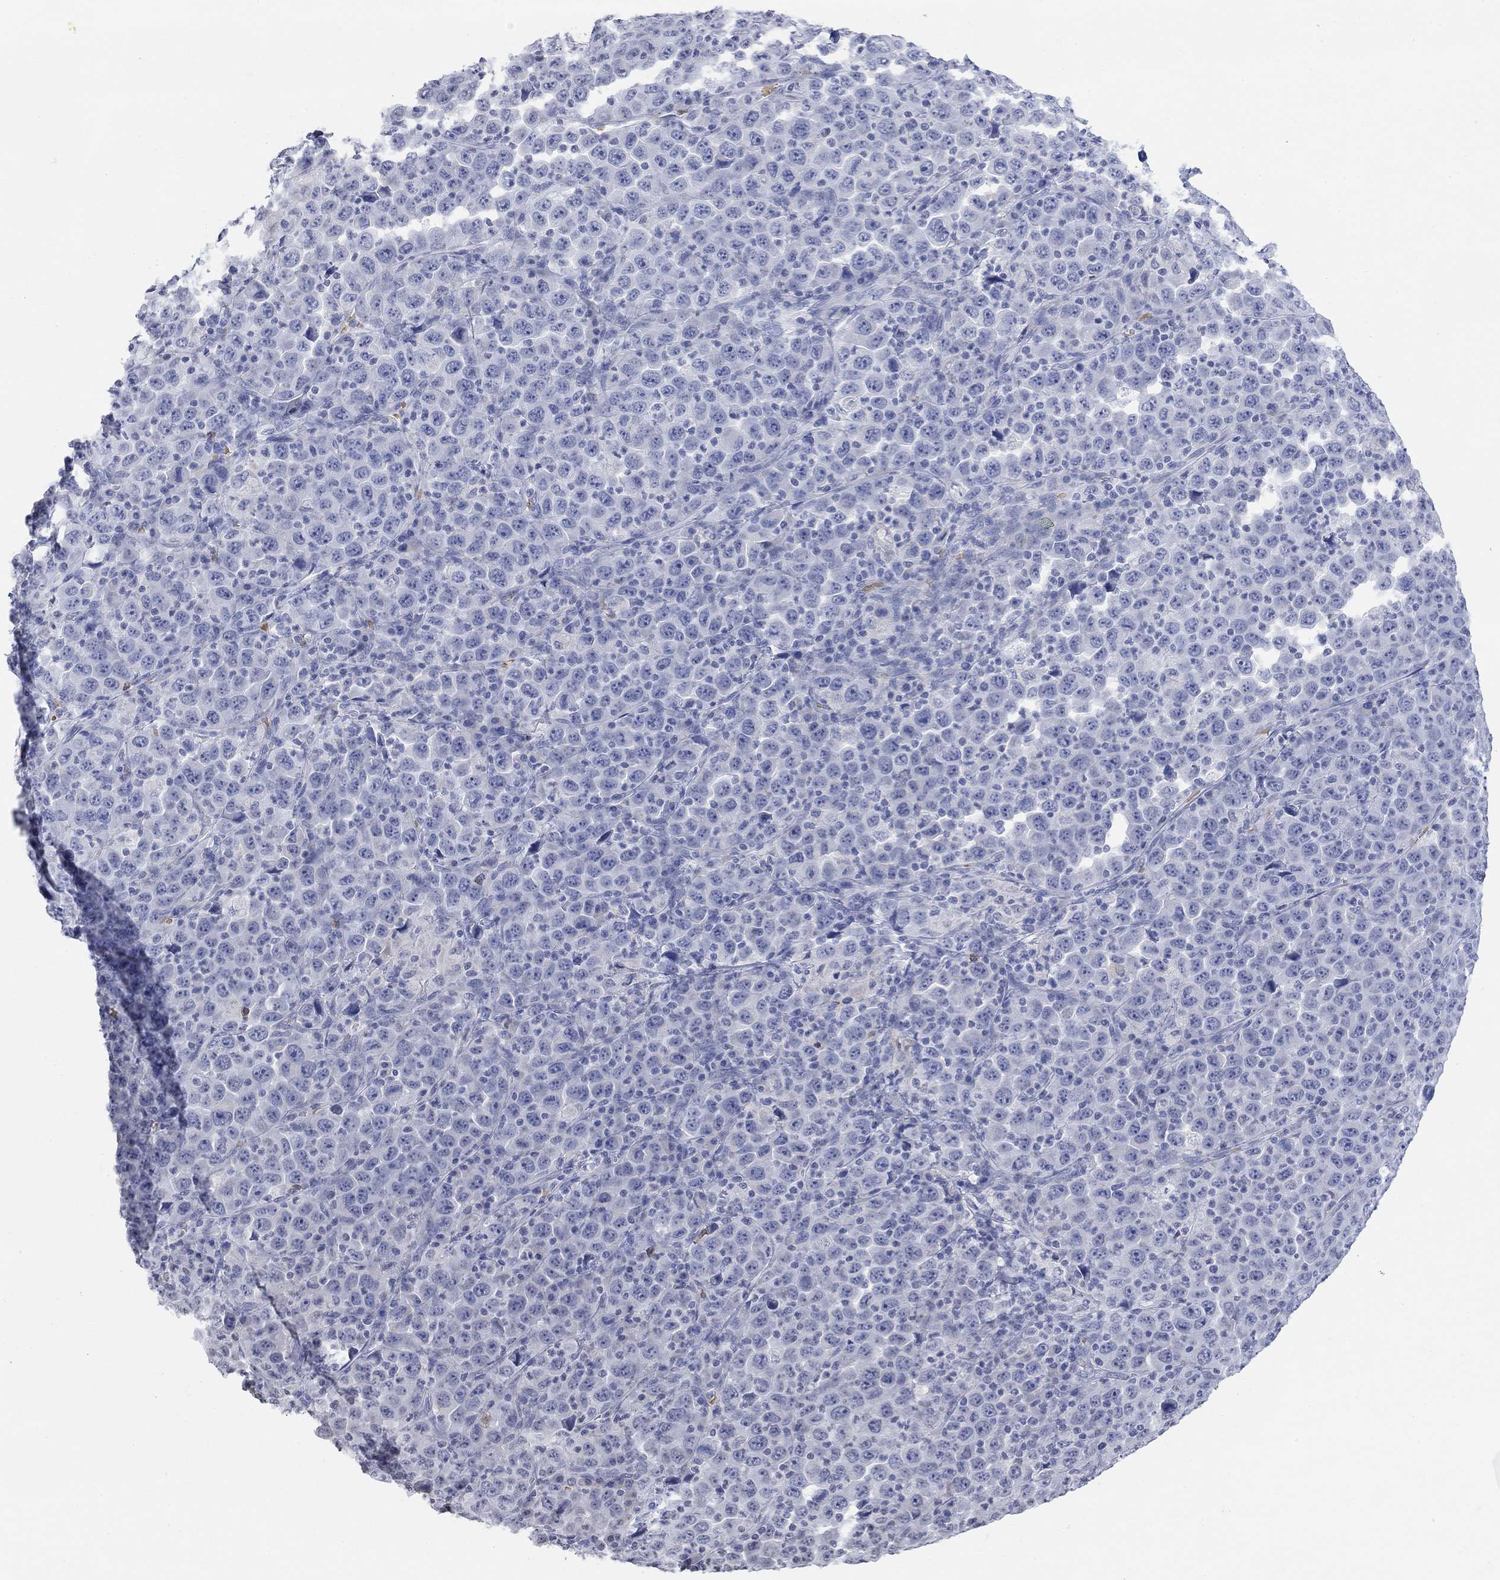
{"staining": {"intensity": "negative", "quantity": "none", "location": "none"}, "tissue": "stomach cancer", "cell_type": "Tumor cells", "image_type": "cancer", "snomed": [{"axis": "morphology", "description": "Normal tissue, NOS"}, {"axis": "morphology", "description": "Adenocarcinoma, NOS"}, {"axis": "topography", "description": "Stomach, upper"}, {"axis": "topography", "description": "Stomach"}], "caption": "Histopathology image shows no significant protein staining in tumor cells of stomach cancer. Nuclei are stained in blue.", "gene": "TMEM255A", "patient": {"sex": "male", "age": 59}}